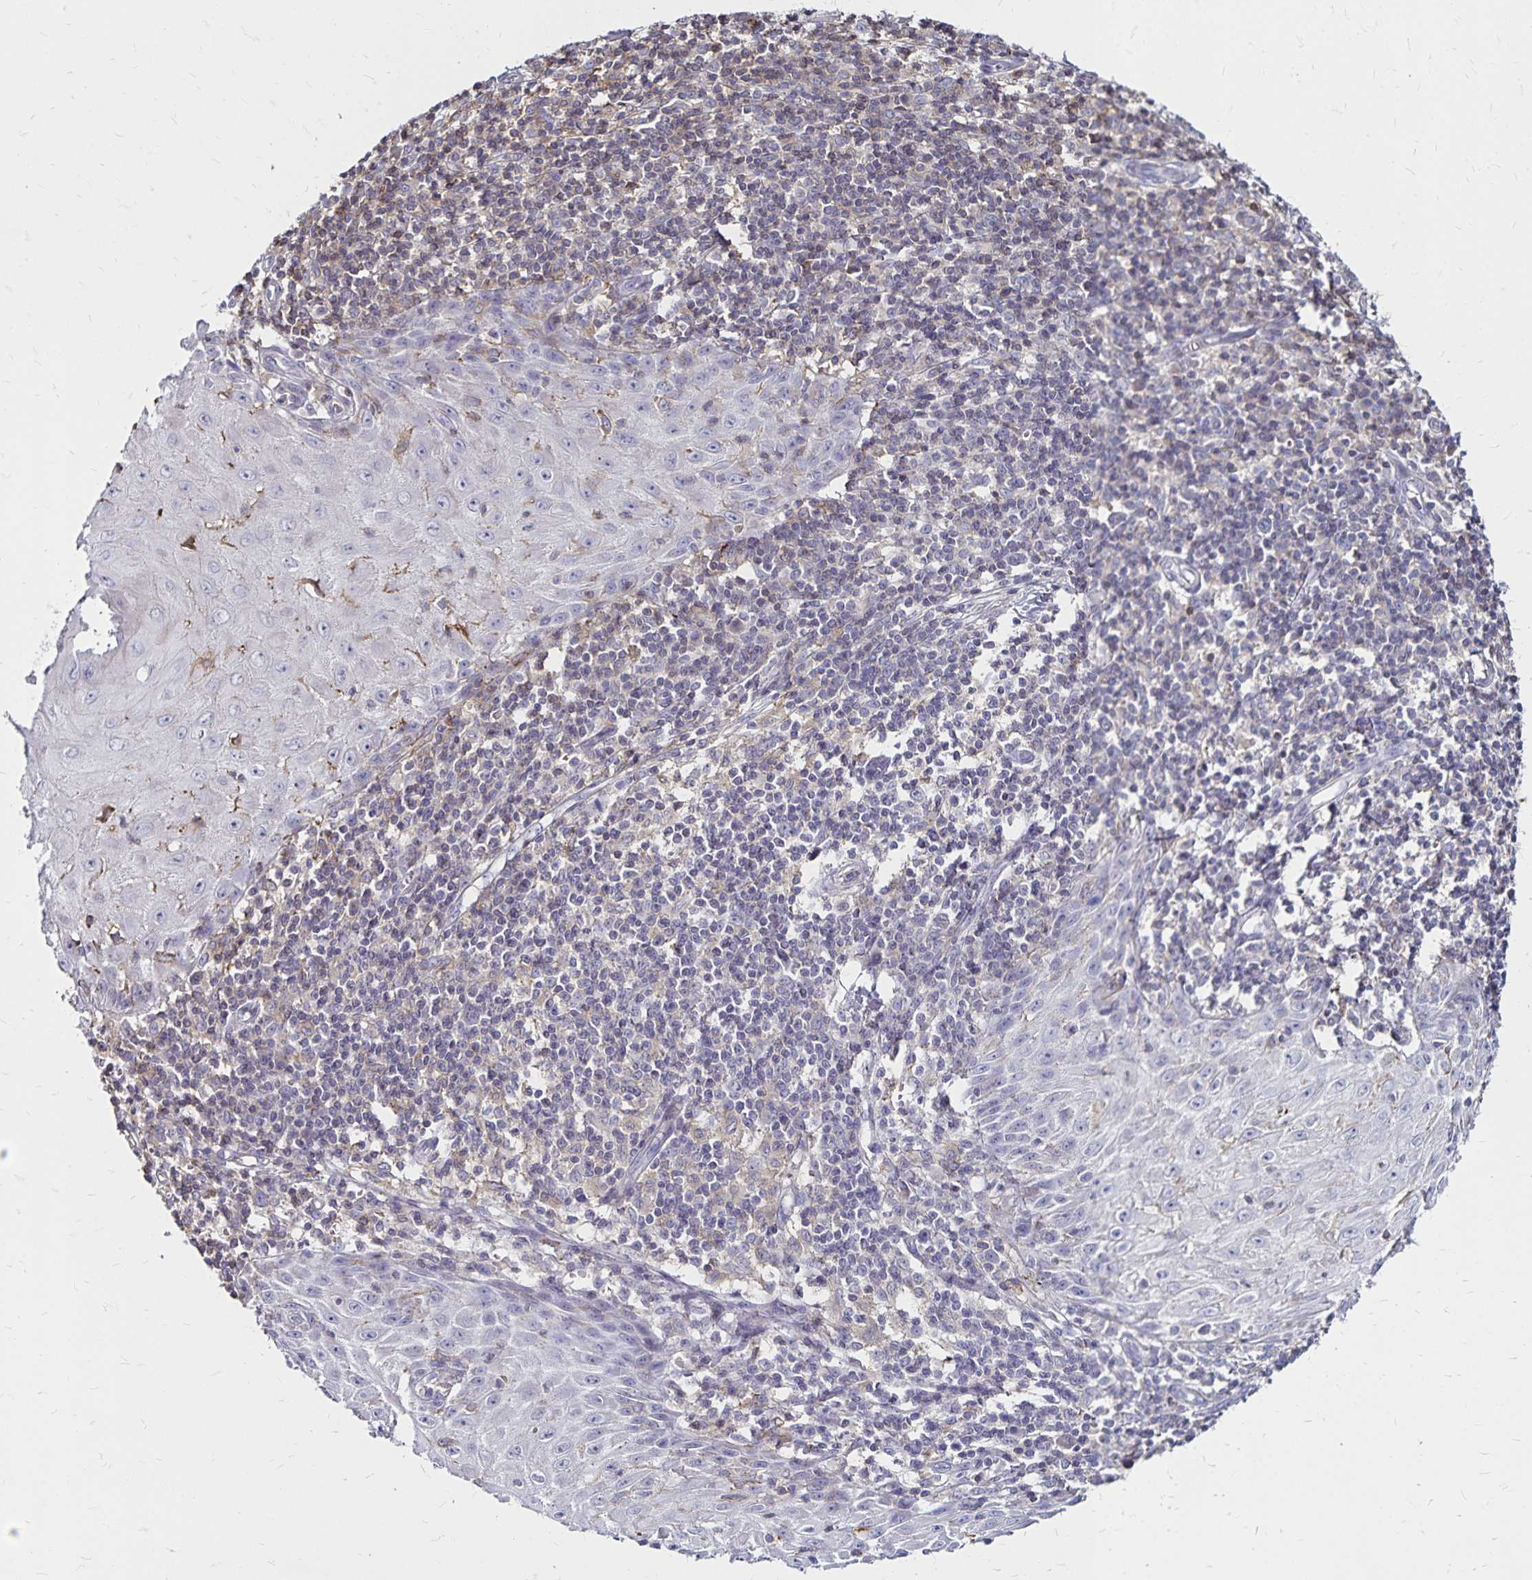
{"staining": {"intensity": "negative", "quantity": "none", "location": "none"}, "tissue": "skin cancer", "cell_type": "Tumor cells", "image_type": "cancer", "snomed": [{"axis": "morphology", "description": "Squamous cell carcinoma, NOS"}, {"axis": "topography", "description": "Skin"}], "caption": "Immunohistochemistry (IHC) of squamous cell carcinoma (skin) displays no expression in tumor cells. (Stains: DAB (3,3'-diaminobenzidine) IHC with hematoxylin counter stain, Microscopy: brightfield microscopy at high magnification).", "gene": "NAGPA", "patient": {"sex": "female", "age": 73}}